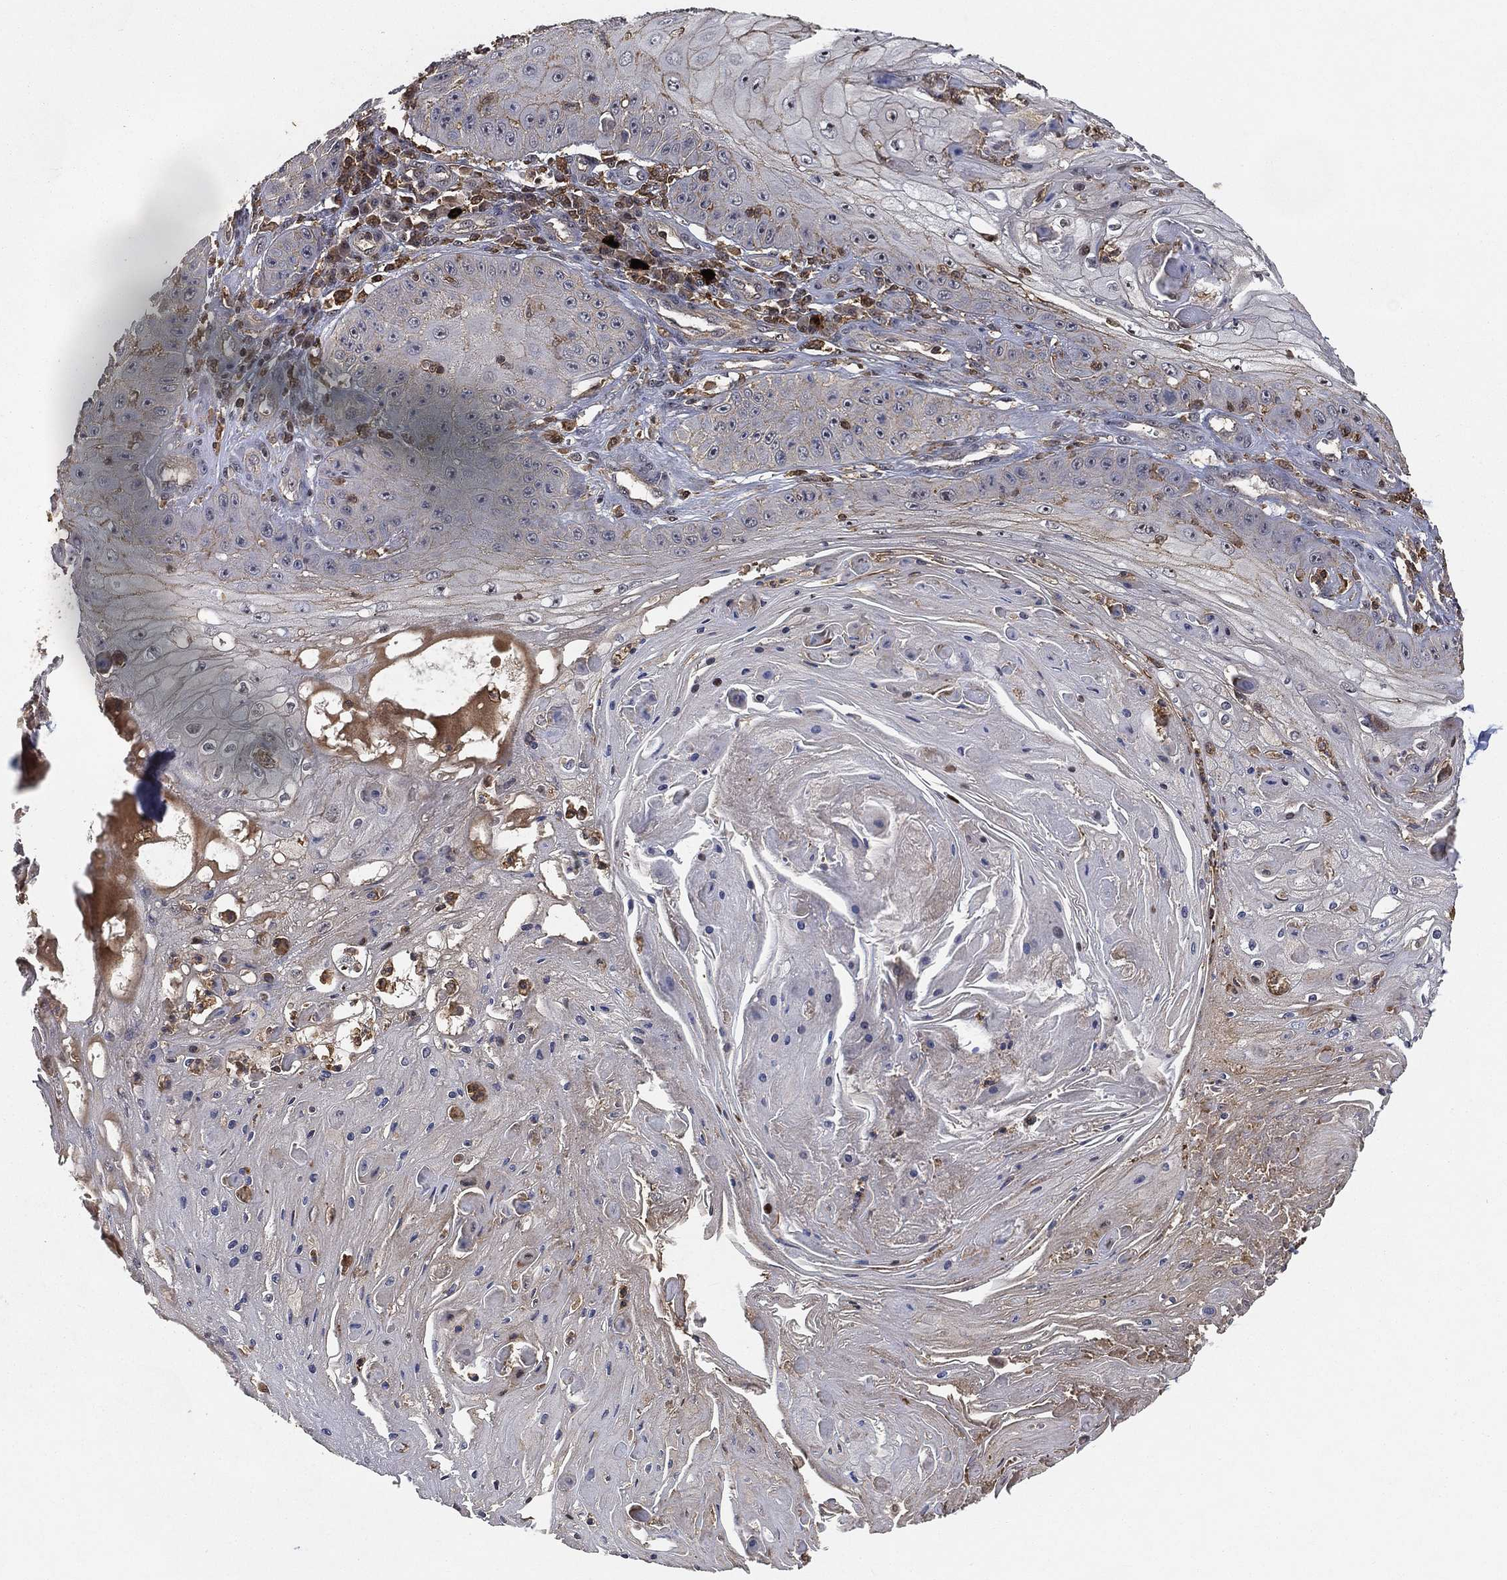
{"staining": {"intensity": "negative", "quantity": "none", "location": "none"}, "tissue": "skin cancer", "cell_type": "Tumor cells", "image_type": "cancer", "snomed": [{"axis": "morphology", "description": "Squamous cell carcinoma, NOS"}, {"axis": "topography", "description": "Skin"}], "caption": "An immunohistochemistry image of skin cancer (squamous cell carcinoma) is shown. There is no staining in tumor cells of skin cancer (squamous cell carcinoma).", "gene": "CRYL1", "patient": {"sex": "male", "age": 70}}